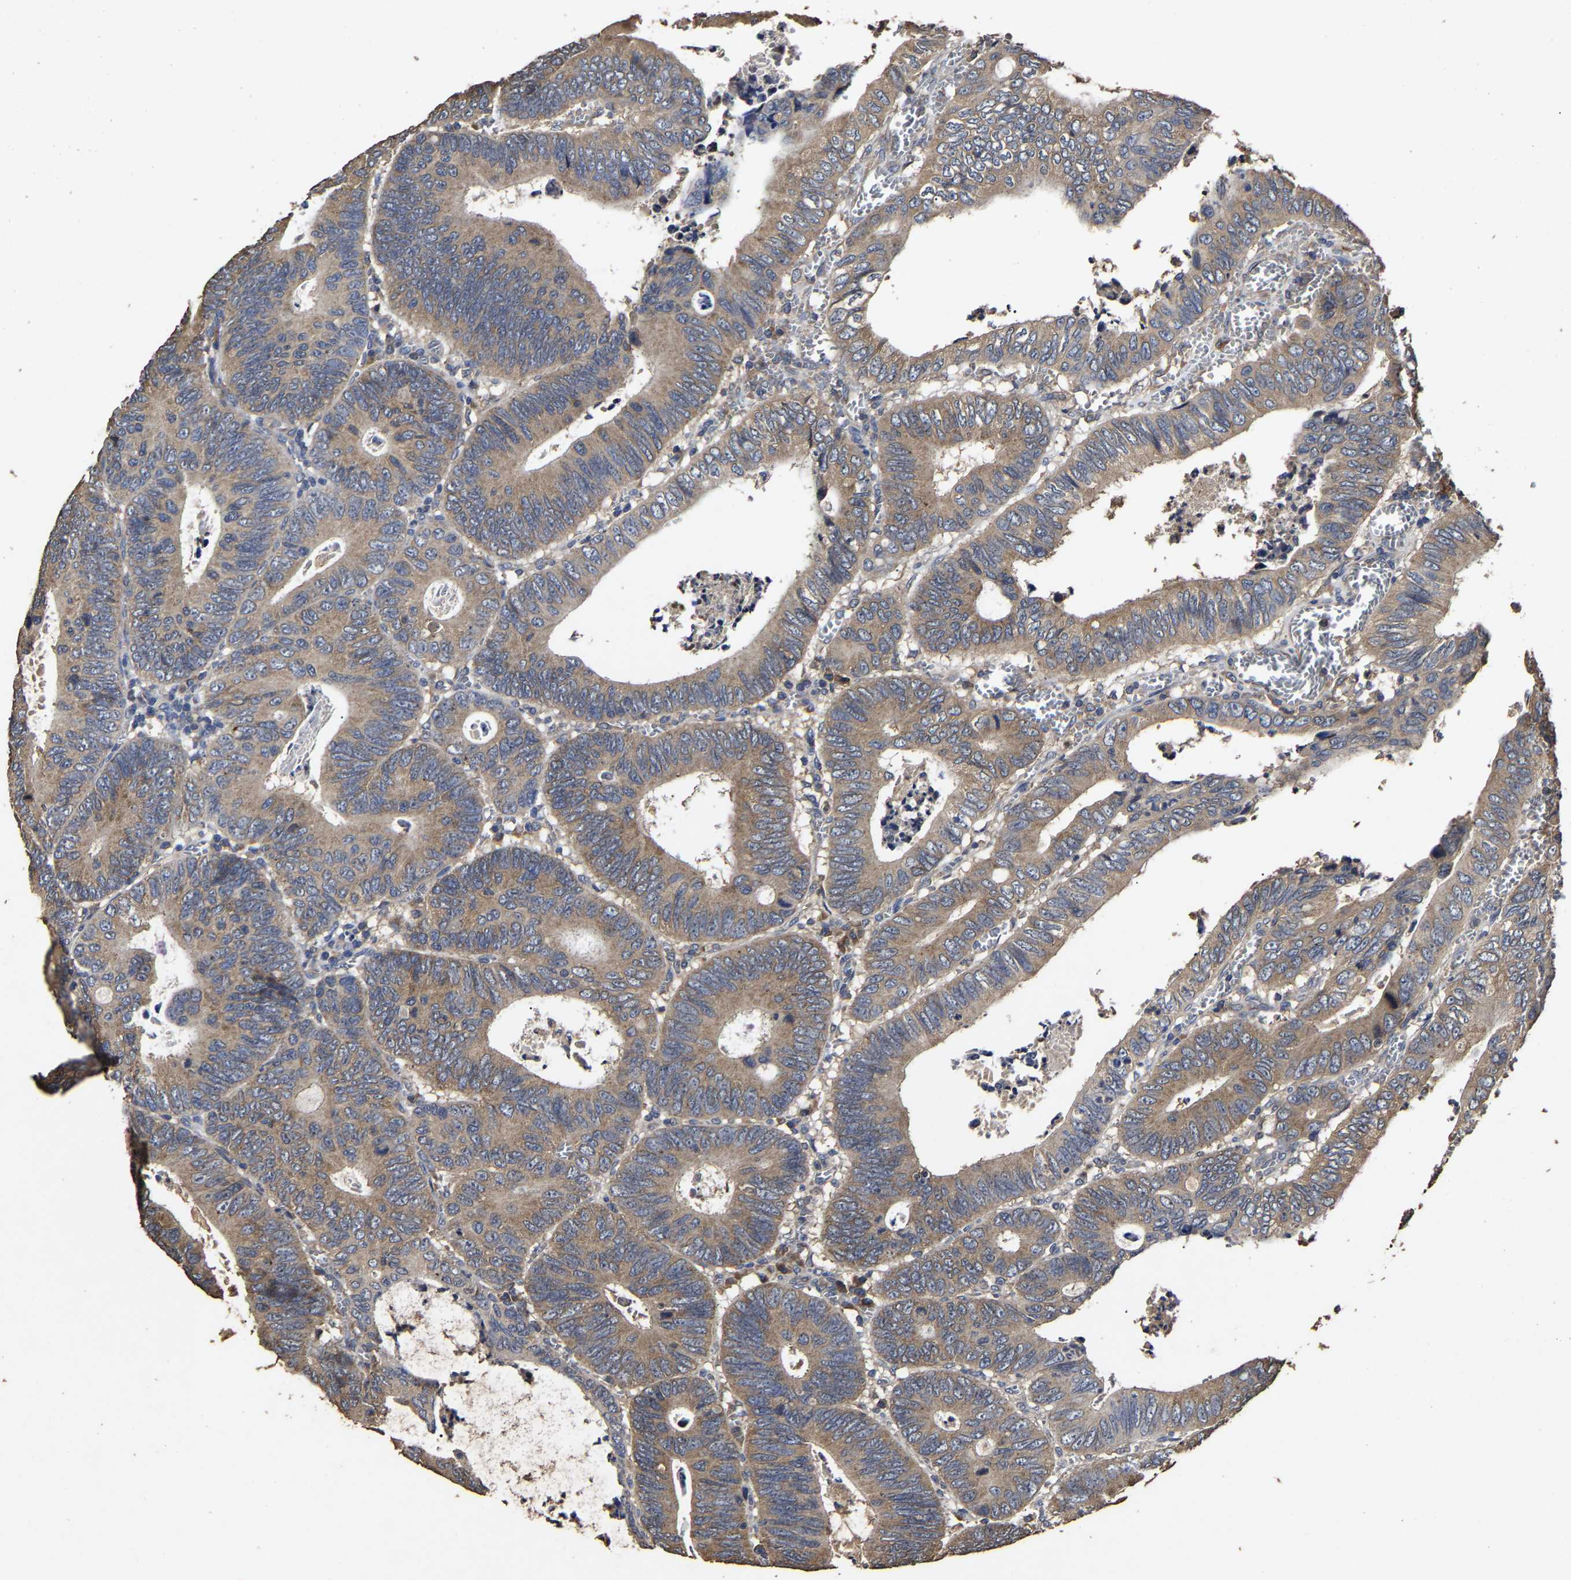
{"staining": {"intensity": "moderate", "quantity": ">75%", "location": "cytoplasmic/membranous"}, "tissue": "colorectal cancer", "cell_type": "Tumor cells", "image_type": "cancer", "snomed": [{"axis": "morphology", "description": "Inflammation, NOS"}, {"axis": "morphology", "description": "Adenocarcinoma, NOS"}, {"axis": "topography", "description": "Colon"}], "caption": "A brown stain shows moderate cytoplasmic/membranous staining of a protein in colorectal adenocarcinoma tumor cells.", "gene": "PPM1K", "patient": {"sex": "male", "age": 72}}